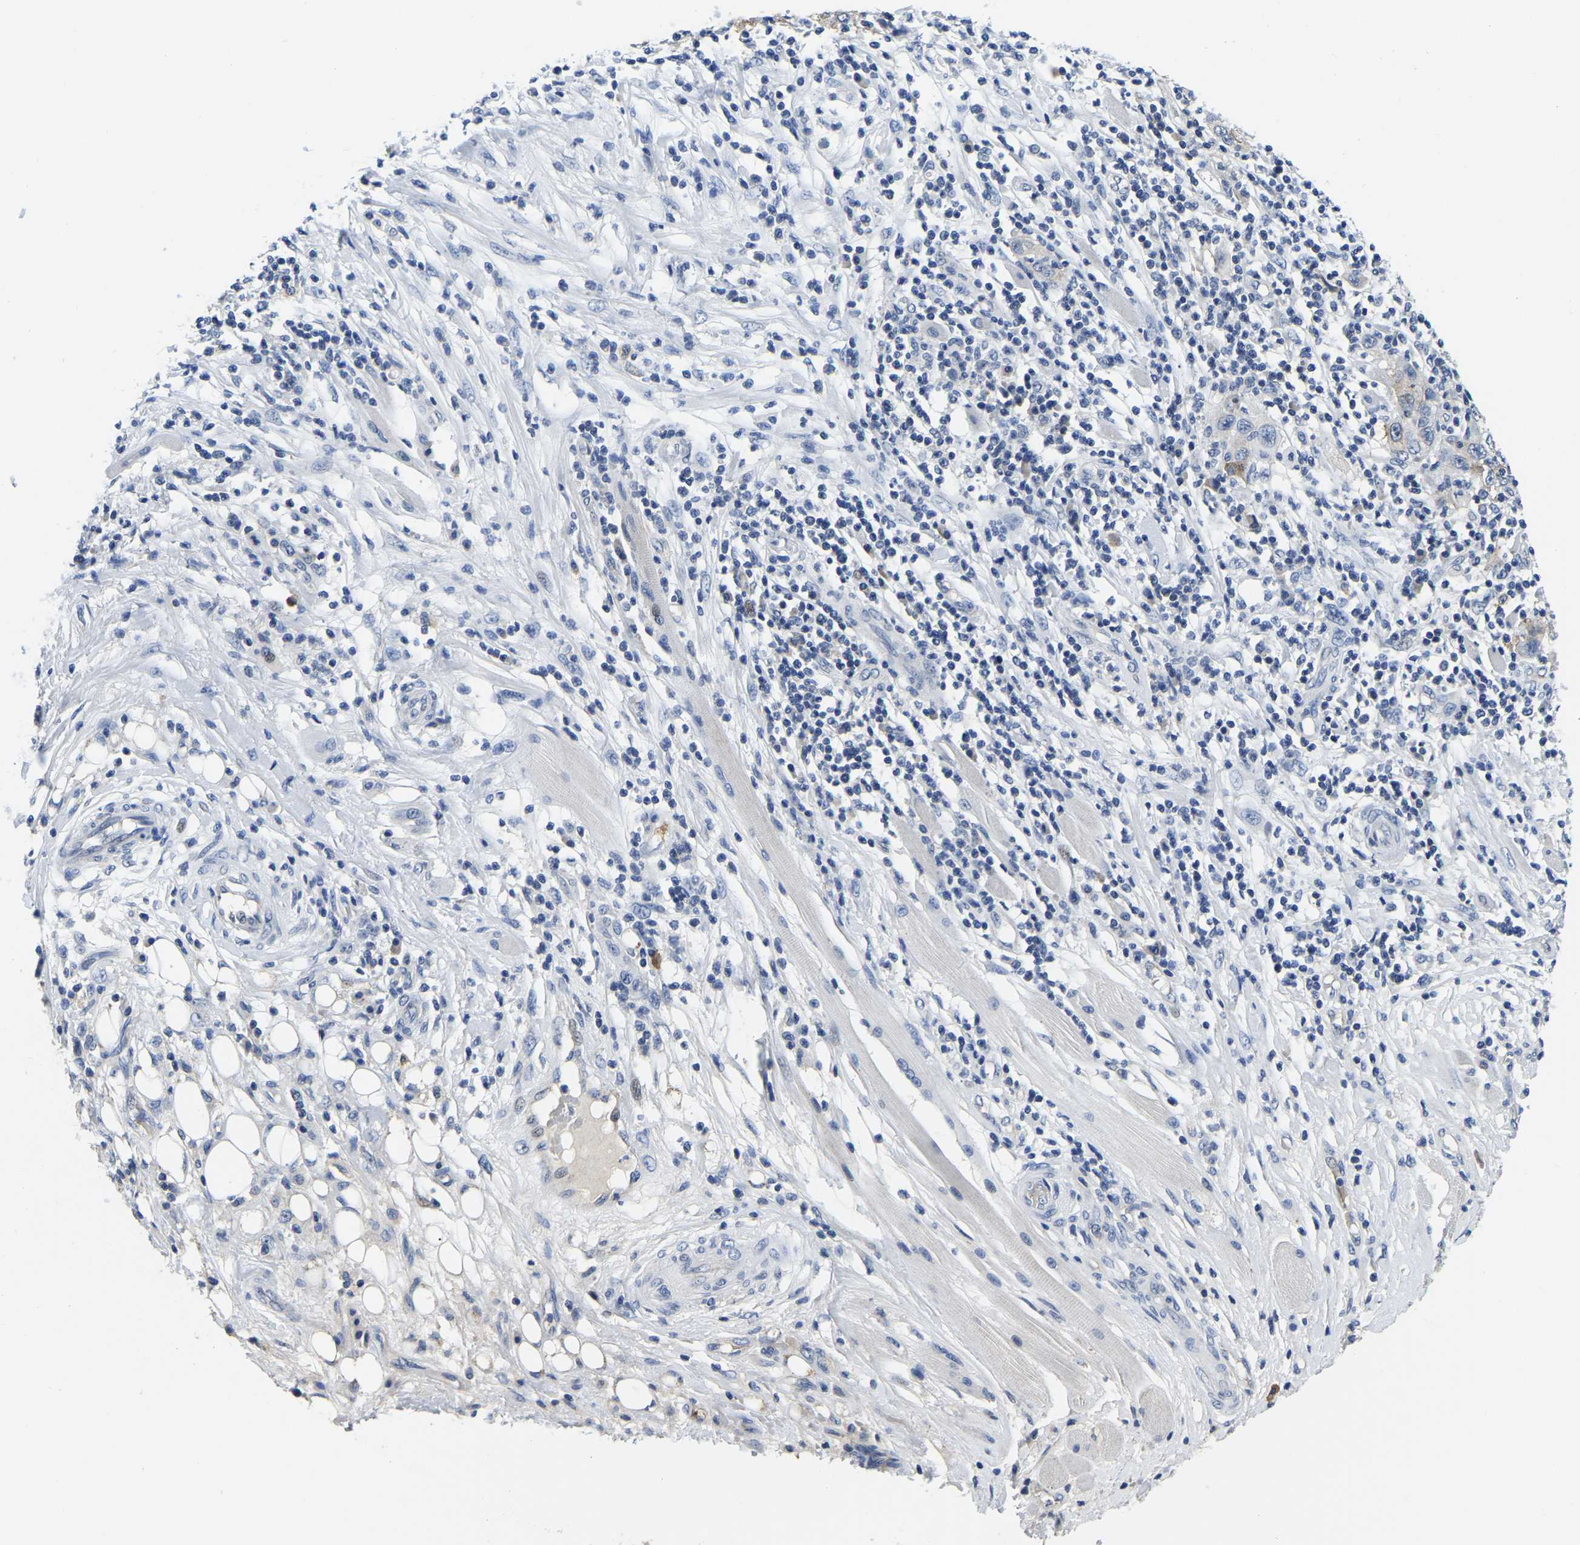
{"staining": {"intensity": "moderate", "quantity": "<25%", "location": "cytoplasmic/membranous"}, "tissue": "skin cancer", "cell_type": "Tumor cells", "image_type": "cancer", "snomed": [{"axis": "morphology", "description": "Squamous cell carcinoma, NOS"}, {"axis": "topography", "description": "Skin"}], "caption": "Moderate cytoplasmic/membranous expression is identified in about <25% of tumor cells in skin cancer (squamous cell carcinoma). (DAB IHC, brown staining for protein, blue staining for nuclei).", "gene": "ITGA2", "patient": {"sex": "female", "age": 88}}